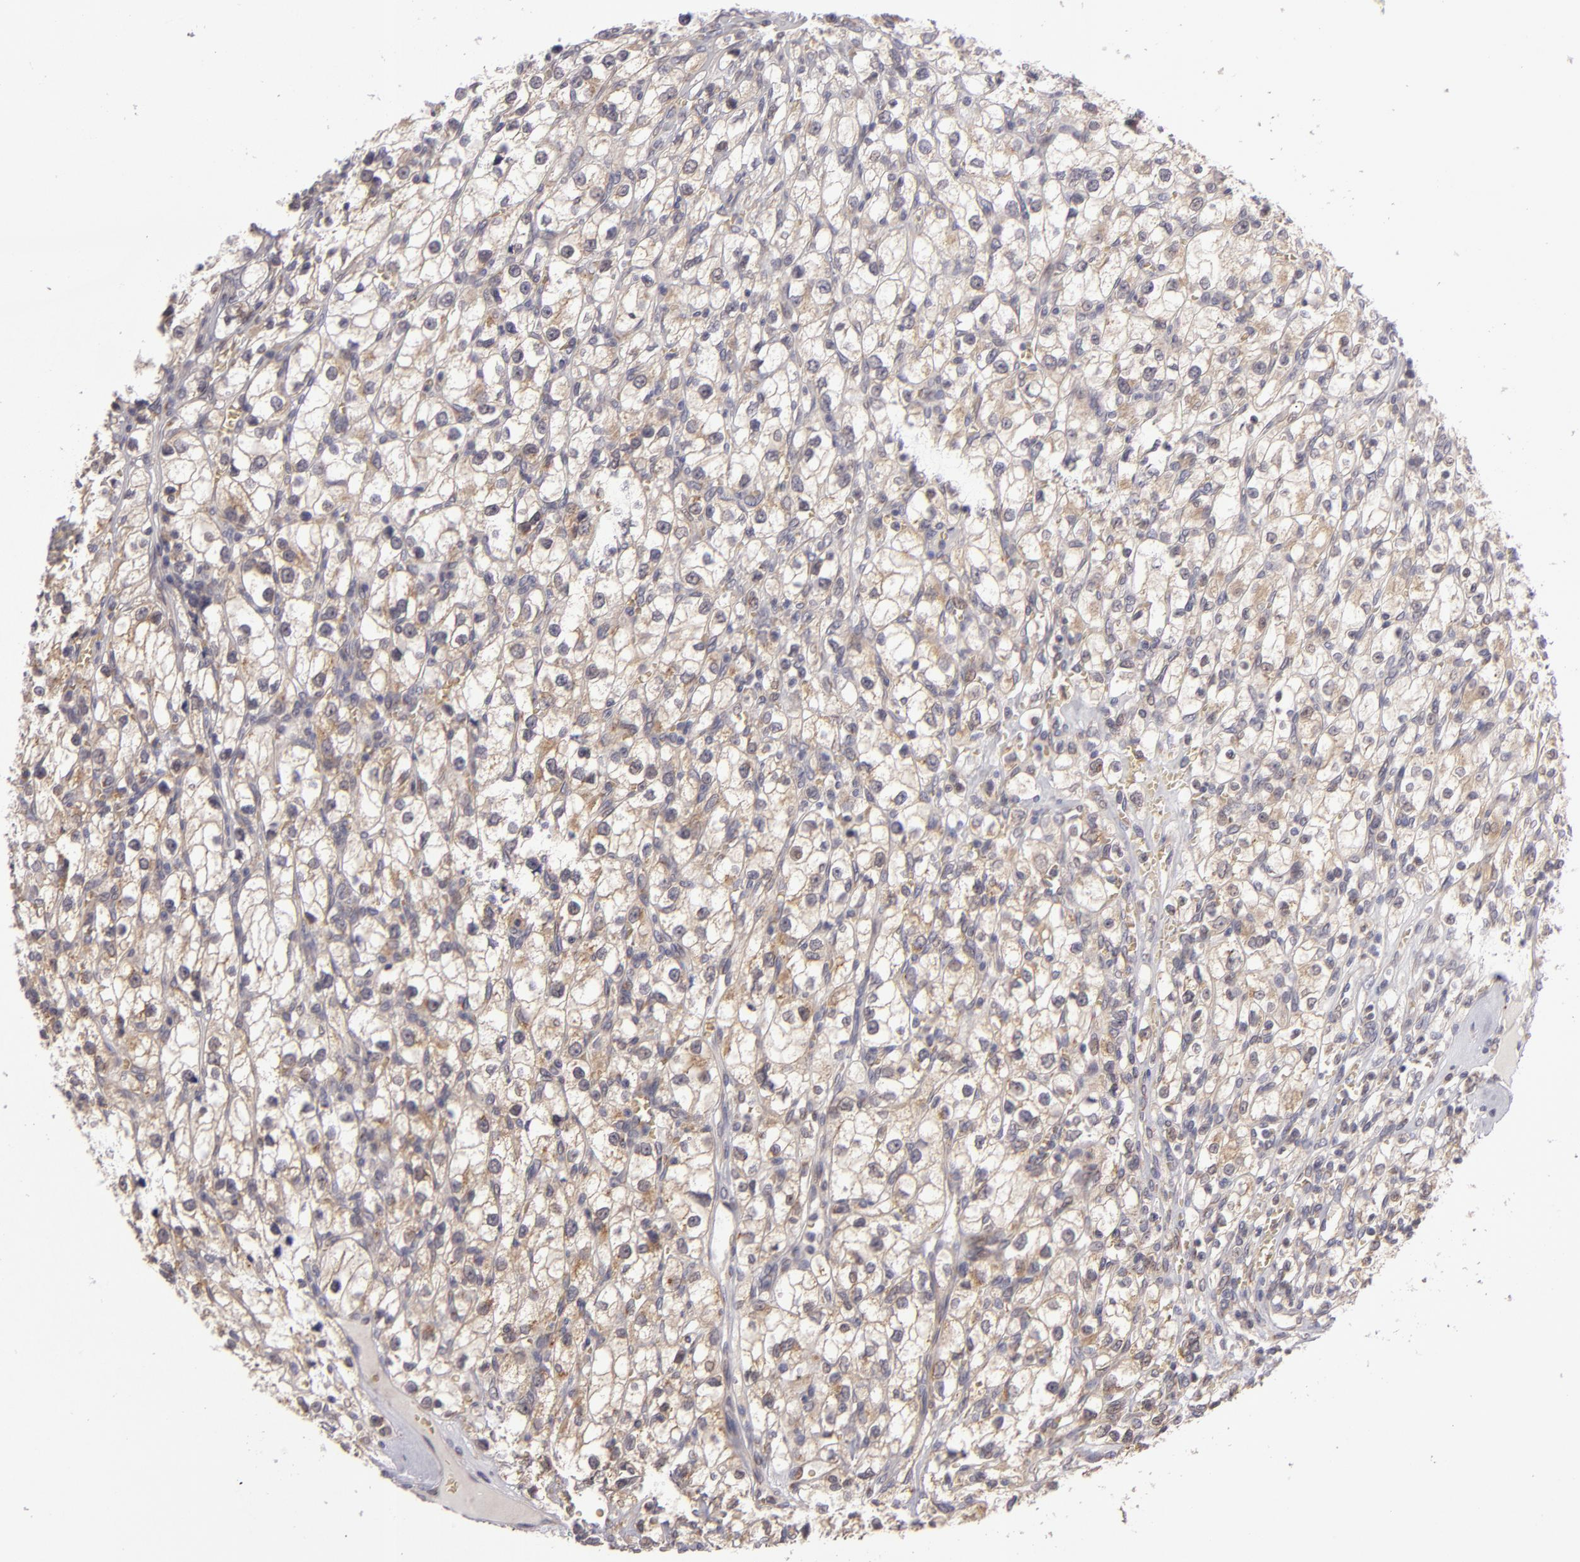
{"staining": {"intensity": "weak", "quantity": "25%-75%", "location": "cytoplasmic/membranous"}, "tissue": "renal cancer", "cell_type": "Tumor cells", "image_type": "cancer", "snomed": [{"axis": "morphology", "description": "Adenocarcinoma, NOS"}, {"axis": "topography", "description": "Kidney"}], "caption": "Adenocarcinoma (renal) stained with a protein marker demonstrates weak staining in tumor cells.", "gene": "SH2D4A", "patient": {"sex": "female", "age": 62}}